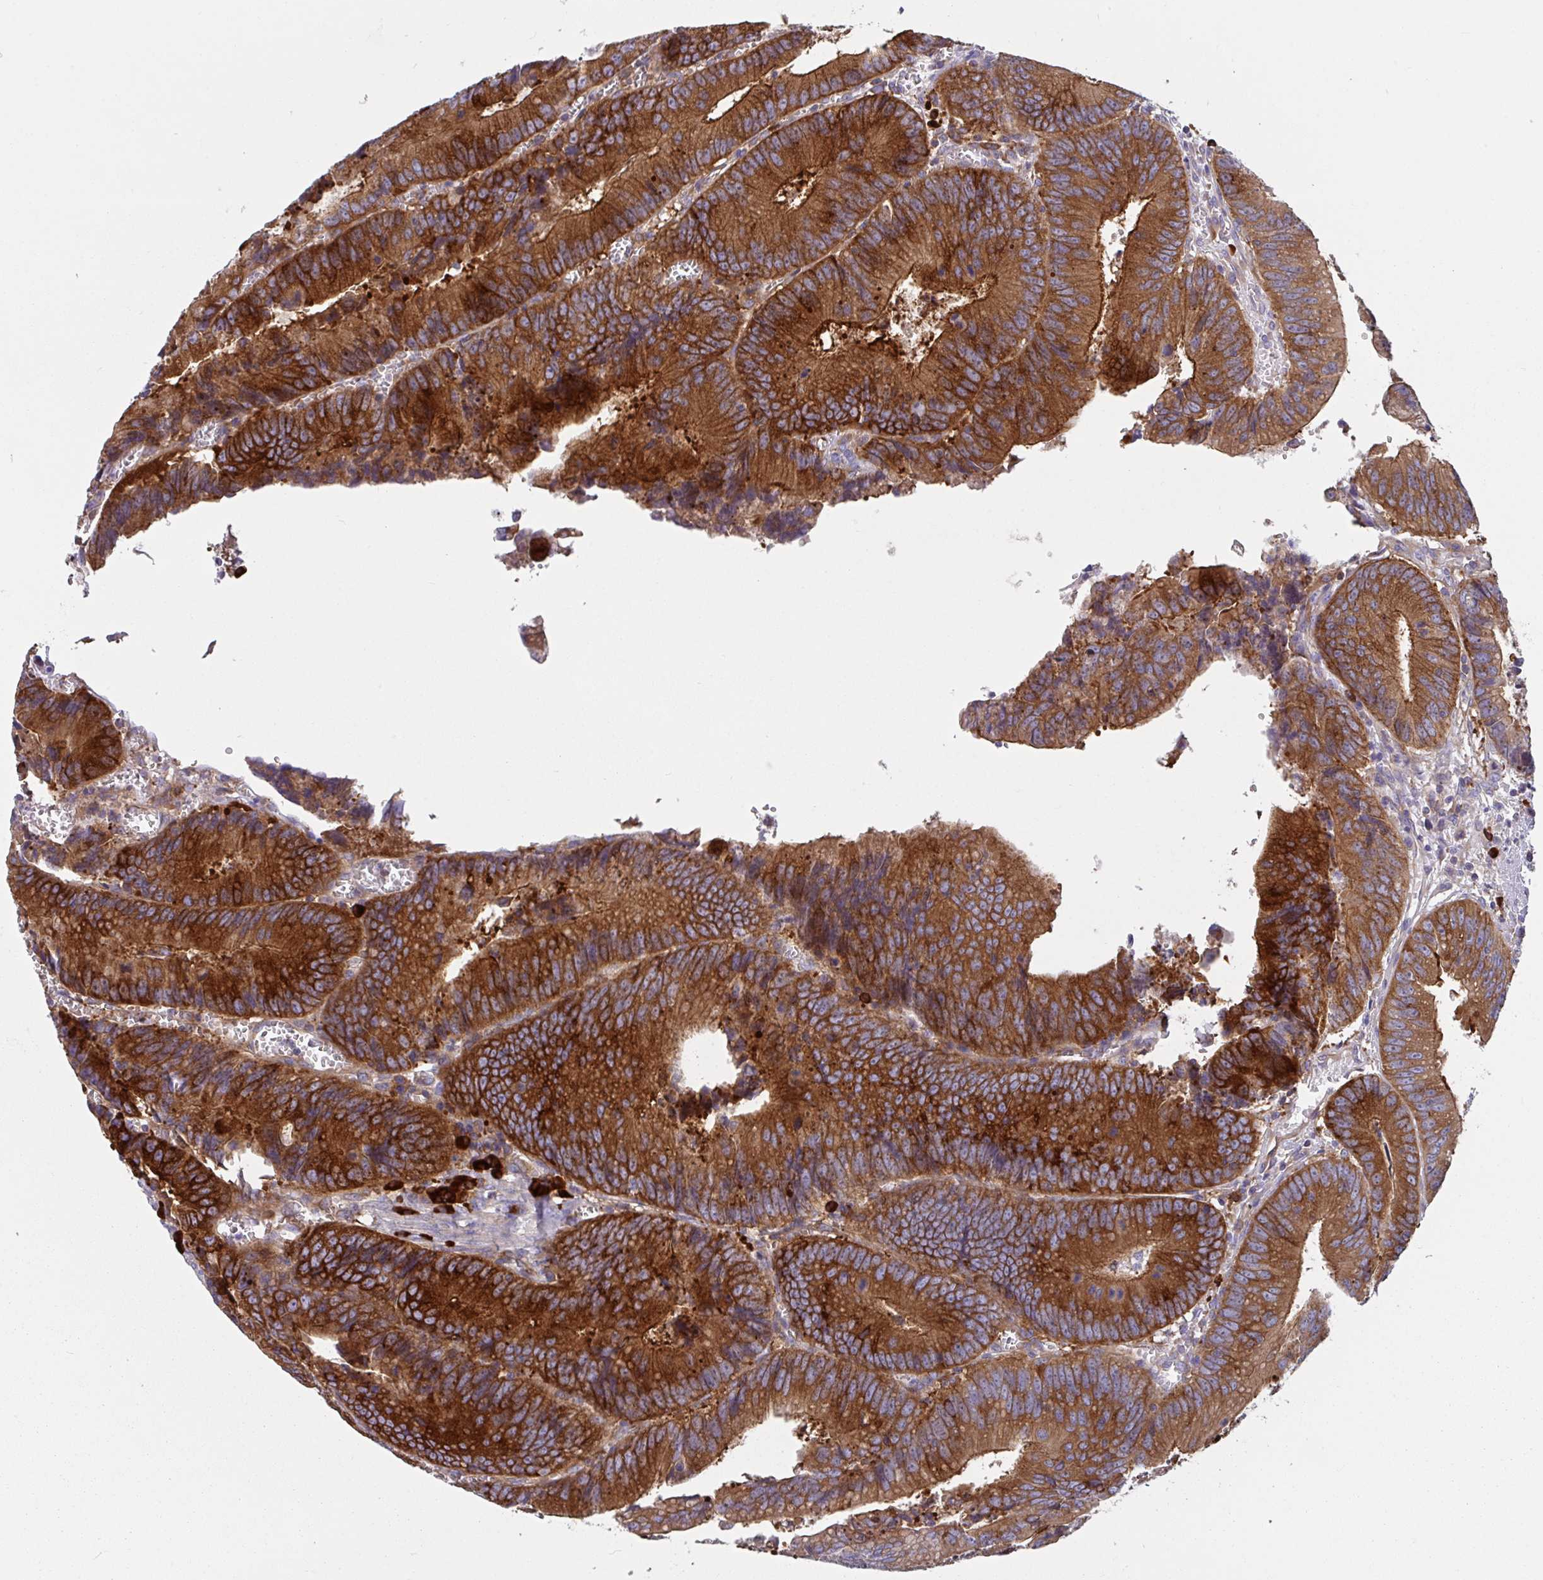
{"staining": {"intensity": "moderate", "quantity": ">75%", "location": "cytoplasmic/membranous"}, "tissue": "colorectal cancer", "cell_type": "Tumor cells", "image_type": "cancer", "snomed": [{"axis": "morphology", "description": "Adenocarcinoma, NOS"}, {"axis": "topography", "description": "Rectum"}], "caption": "Moderate cytoplasmic/membranous protein staining is present in about >75% of tumor cells in colorectal cancer.", "gene": "YARS2", "patient": {"sex": "female", "age": 81}}